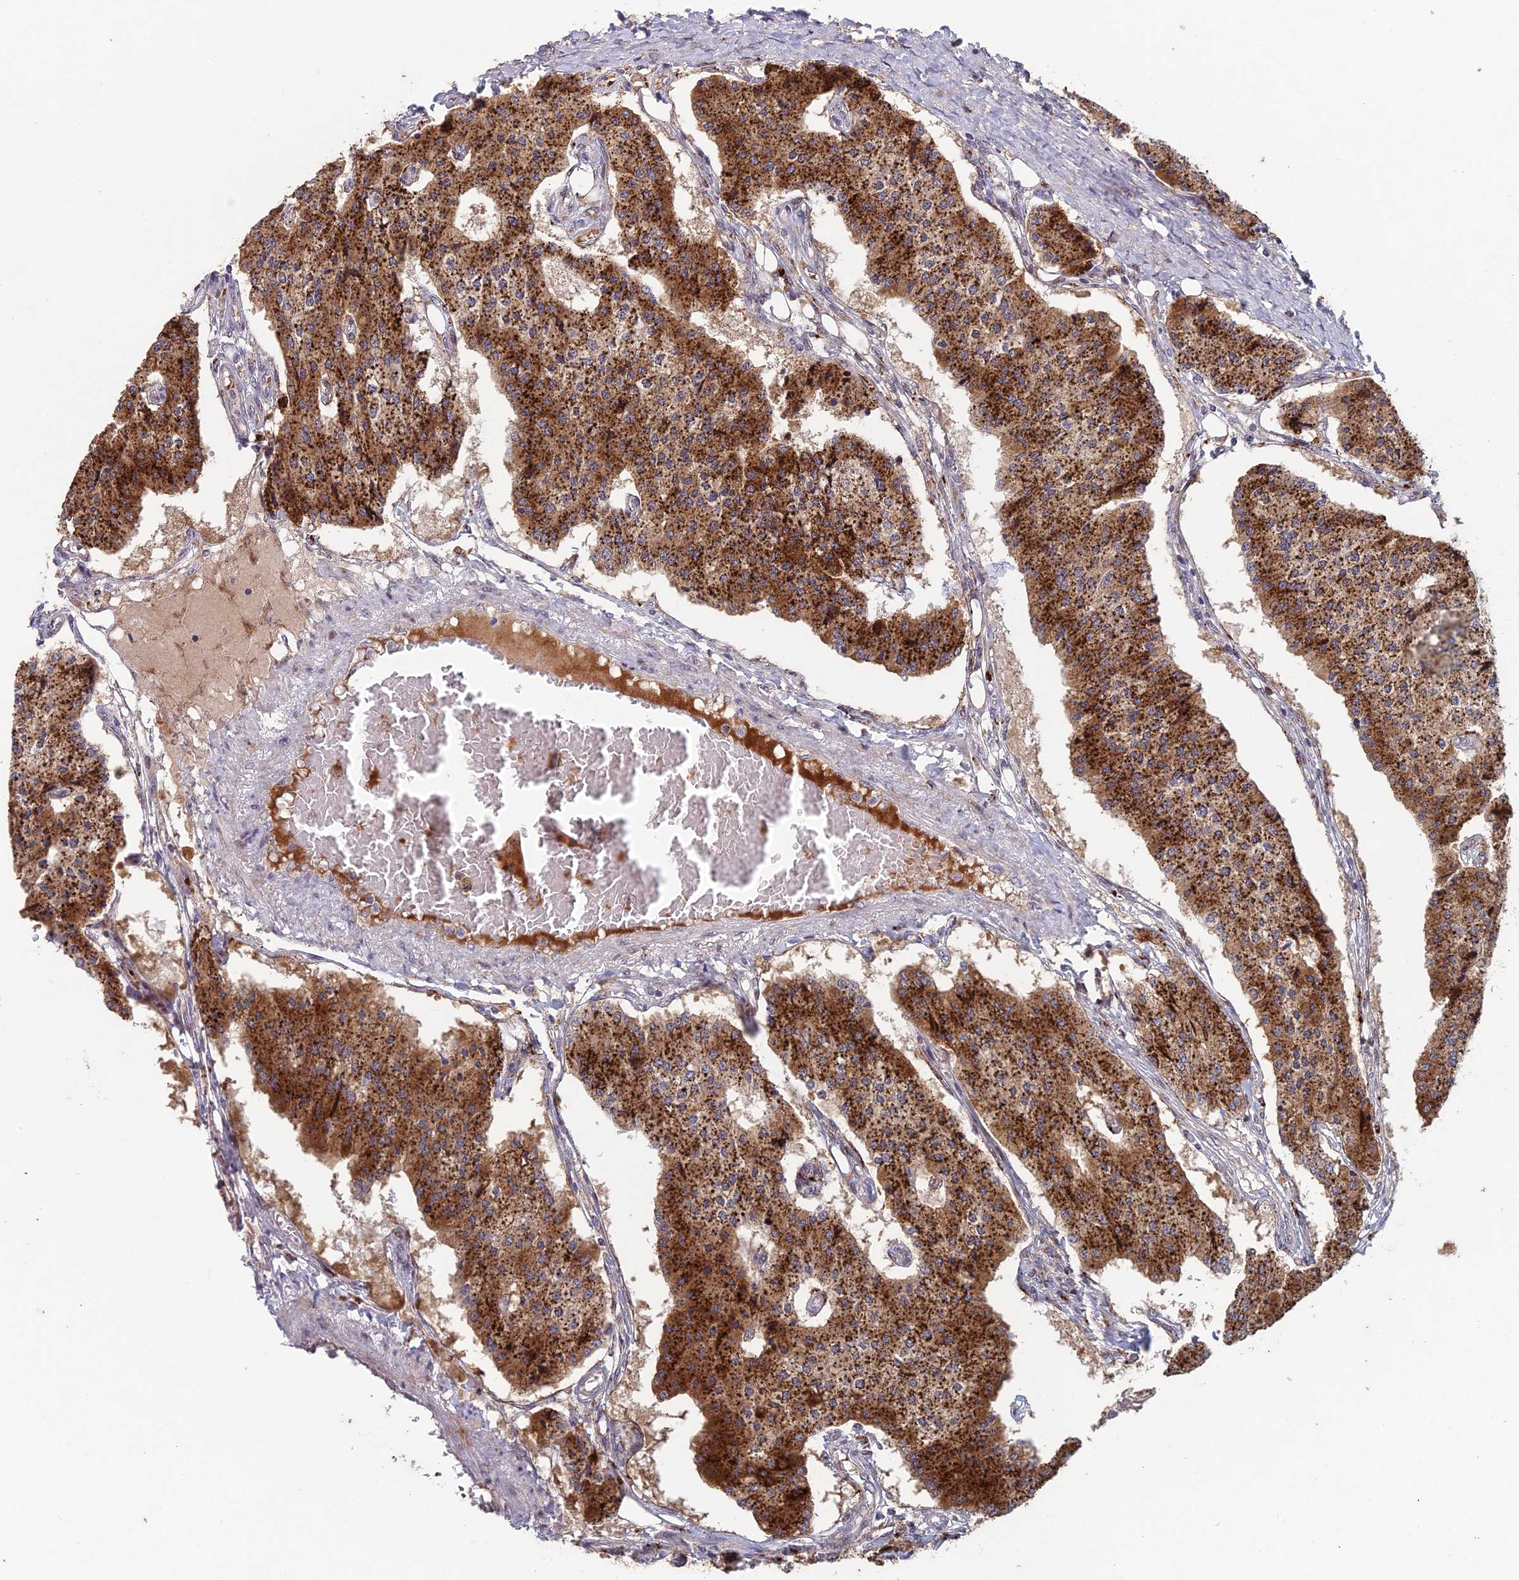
{"staining": {"intensity": "strong", "quantity": ">75%", "location": "cytoplasmic/membranous"}, "tissue": "carcinoid", "cell_type": "Tumor cells", "image_type": "cancer", "snomed": [{"axis": "morphology", "description": "Carcinoid, malignant, NOS"}, {"axis": "topography", "description": "Colon"}], "caption": "Immunohistochemical staining of carcinoid displays high levels of strong cytoplasmic/membranous expression in approximately >75% of tumor cells. (IHC, brightfield microscopy, high magnification).", "gene": "FOXS1", "patient": {"sex": "female", "age": 52}}